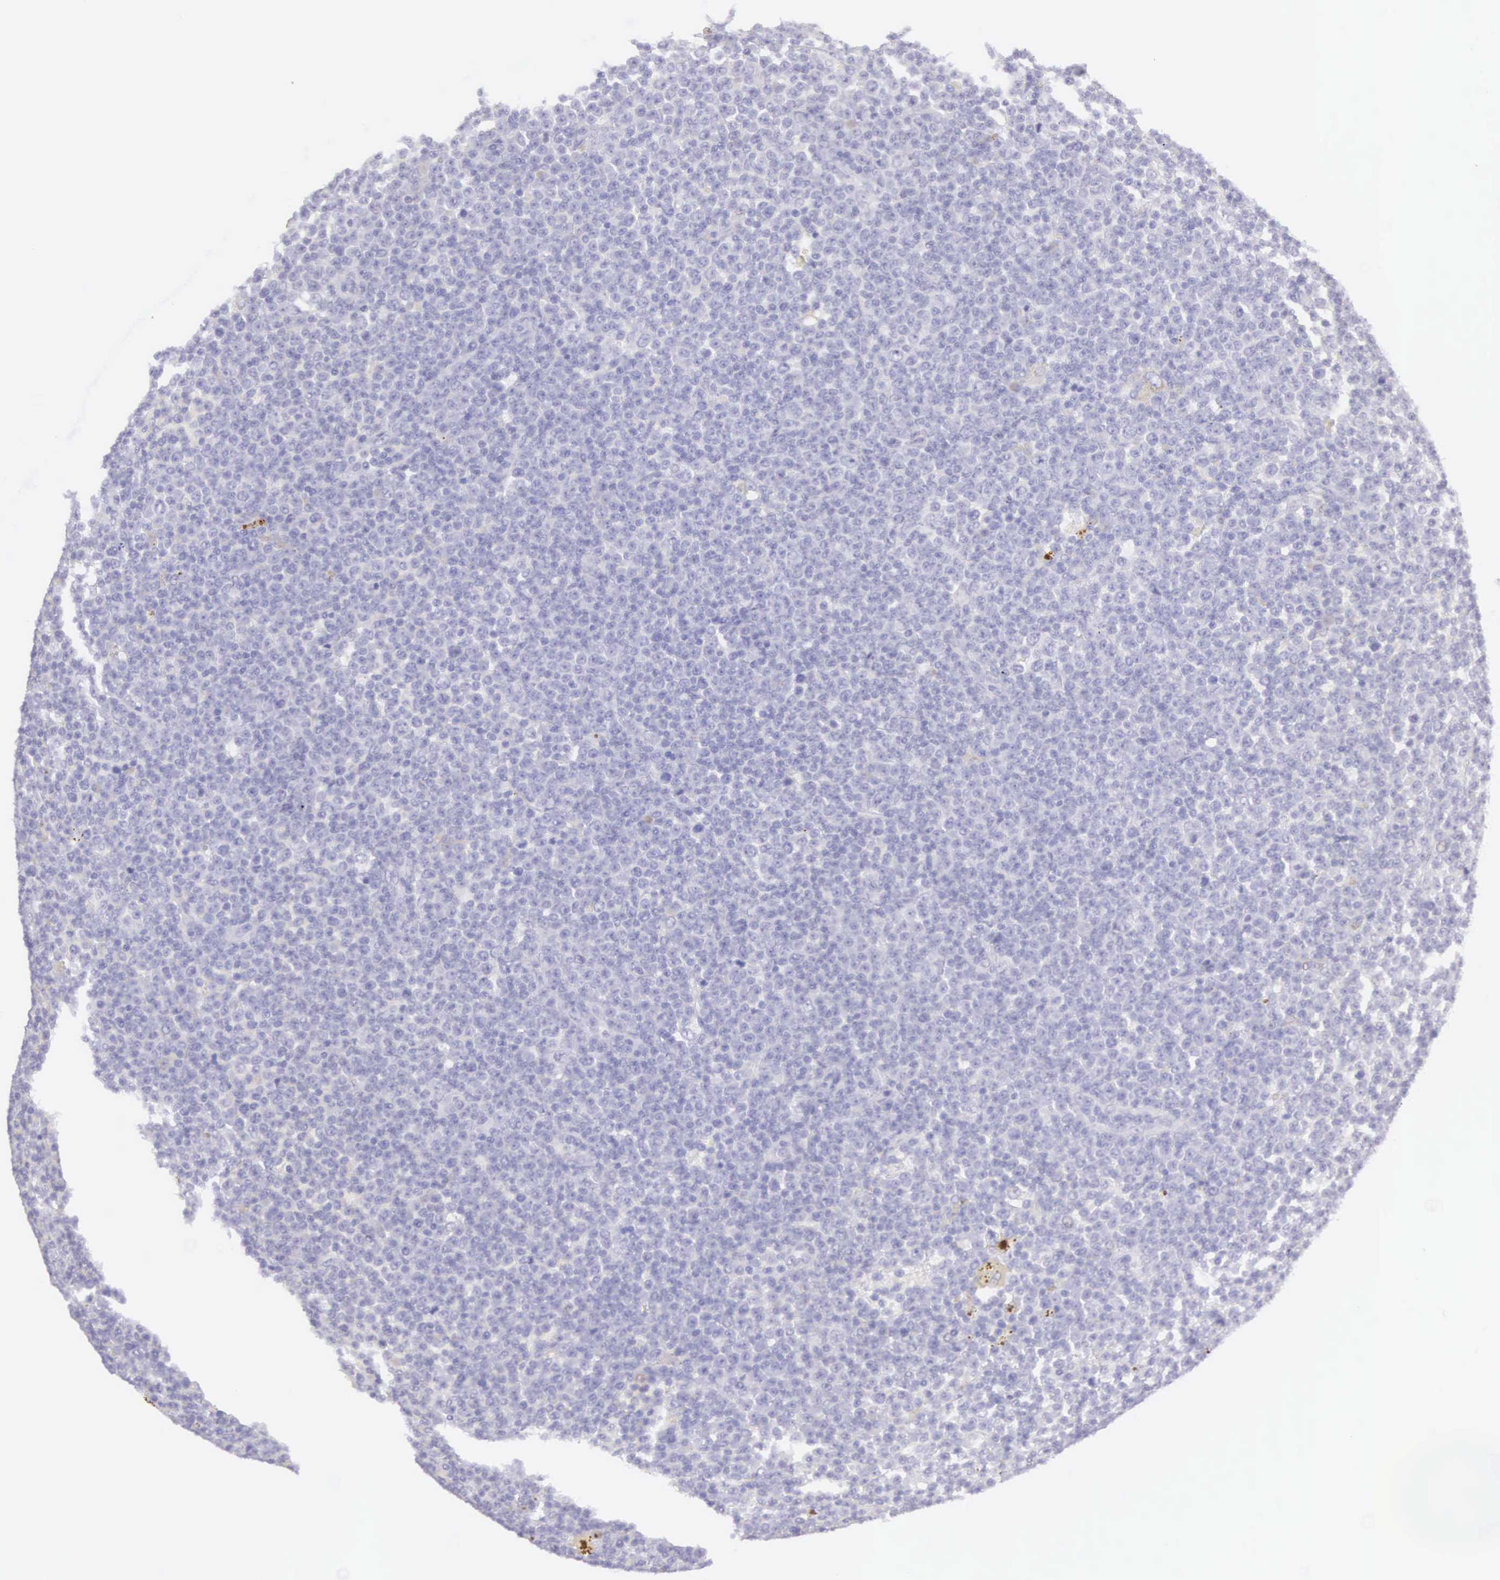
{"staining": {"intensity": "weak", "quantity": "<25%", "location": "cytoplasmic/membranous"}, "tissue": "lymphoma", "cell_type": "Tumor cells", "image_type": "cancer", "snomed": [{"axis": "morphology", "description": "Malignant lymphoma, non-Hodgkin's type, Low grade"}, {"axis": "topography", "description": "Lymph node"}], "caption": "Immunohistochemical staining of human lymphoma demonstrates no significant staining in tumor cells. (Brightfield microscopy of DAB immunohistochemistry (IHC) at high magnification).", "gene": "ARFGAP3", "patient": {"sex": "male", "age": 50}}